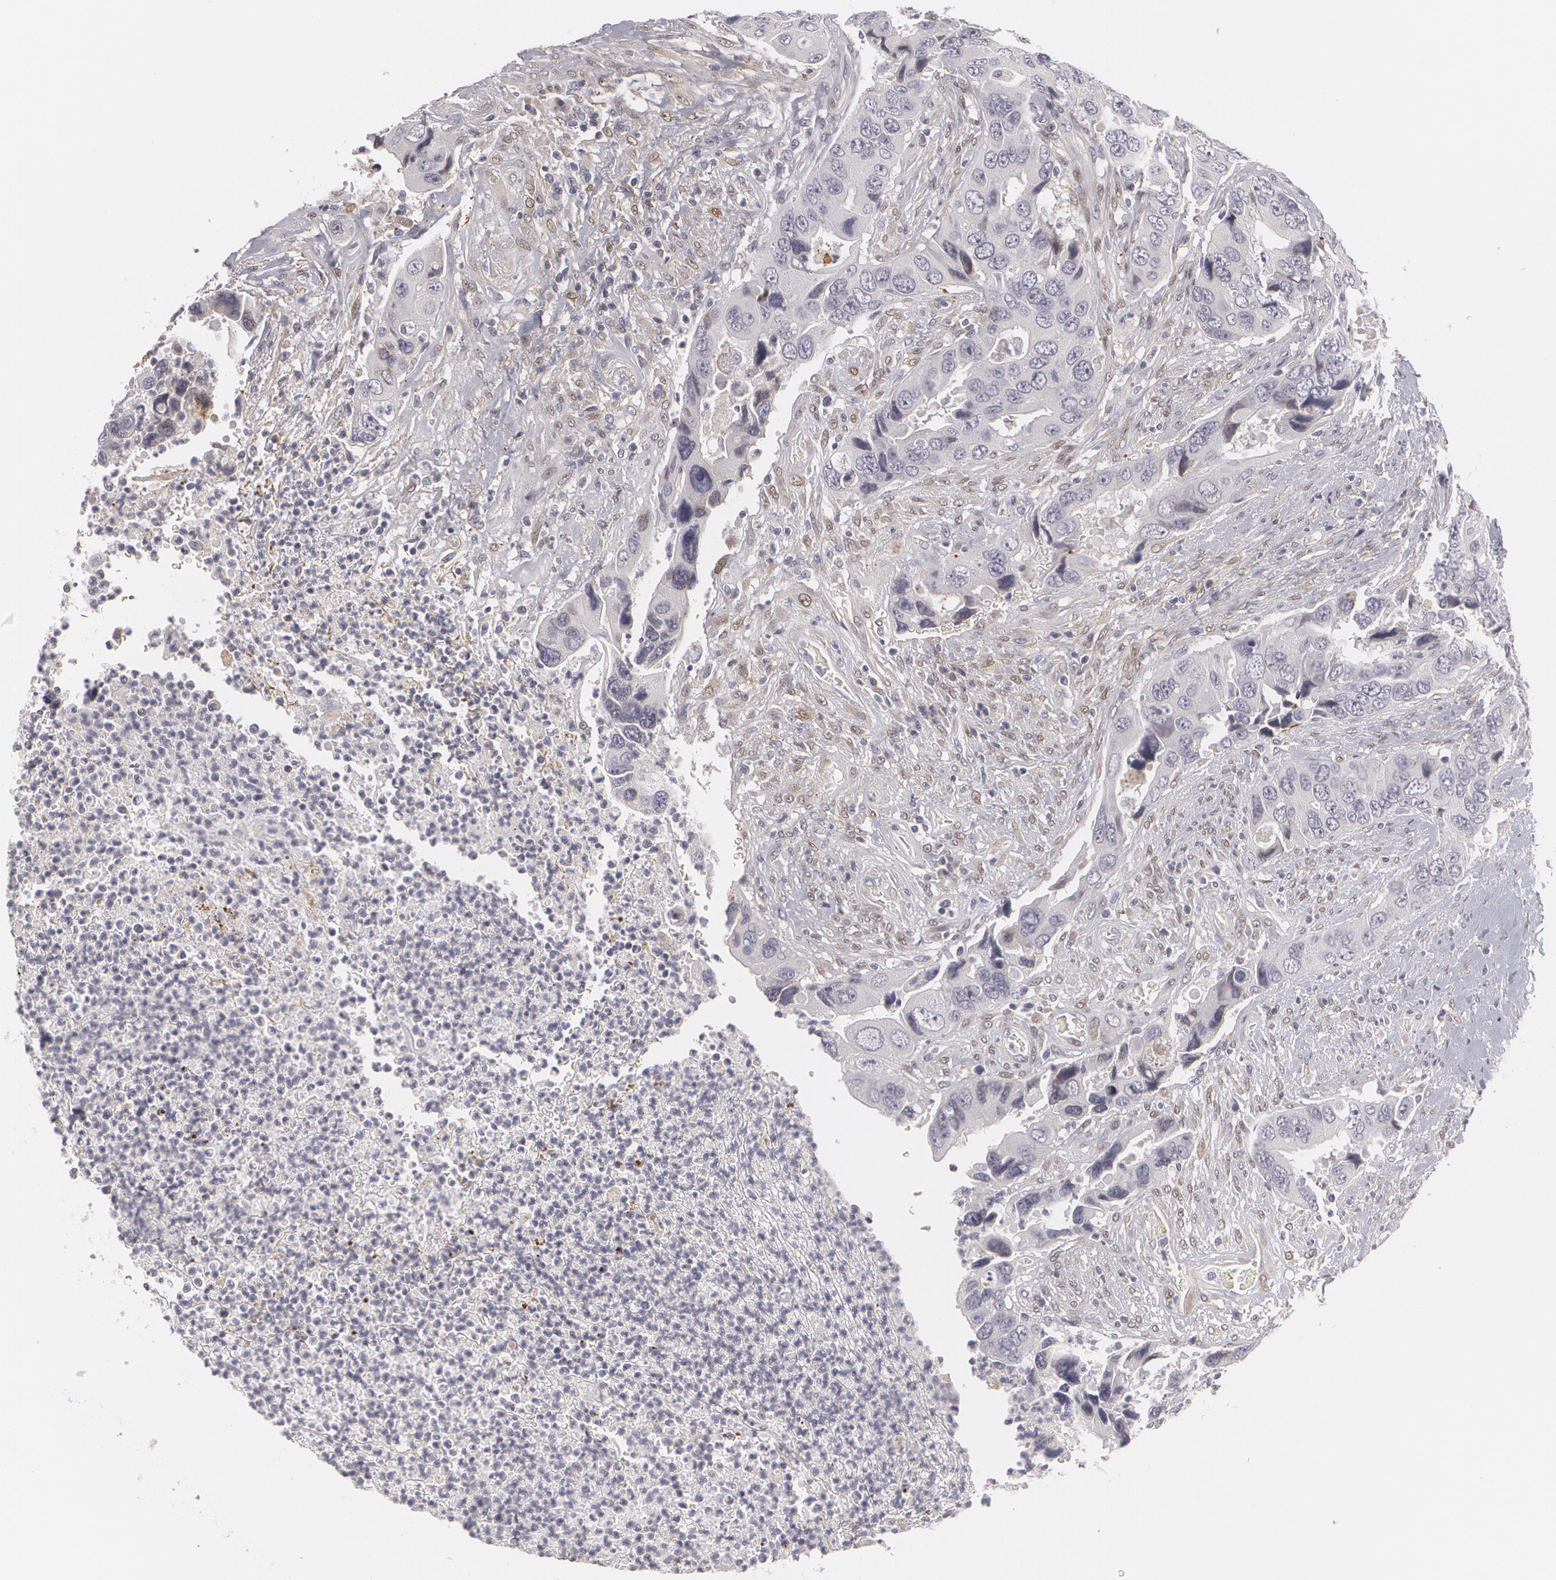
{"staining": {"intensity": "negative", "quantity": "none", "location": "none"}, "tissue": "colorectal cancer", "cell_type": "Tumor cells", "image_type": "cancer", "snomed": [{"axis": "morphology", "description": "Adenocarcinoma, NOS"}, {"axis": "topography", "description": "Rectum"}], "caption": "IHC micrograph of colorectal cancer stained for a protein (brown), which reveals no positivity in tumor cells.", "gene": "EFS", "patient": {"sex": "female", "age": 67}}